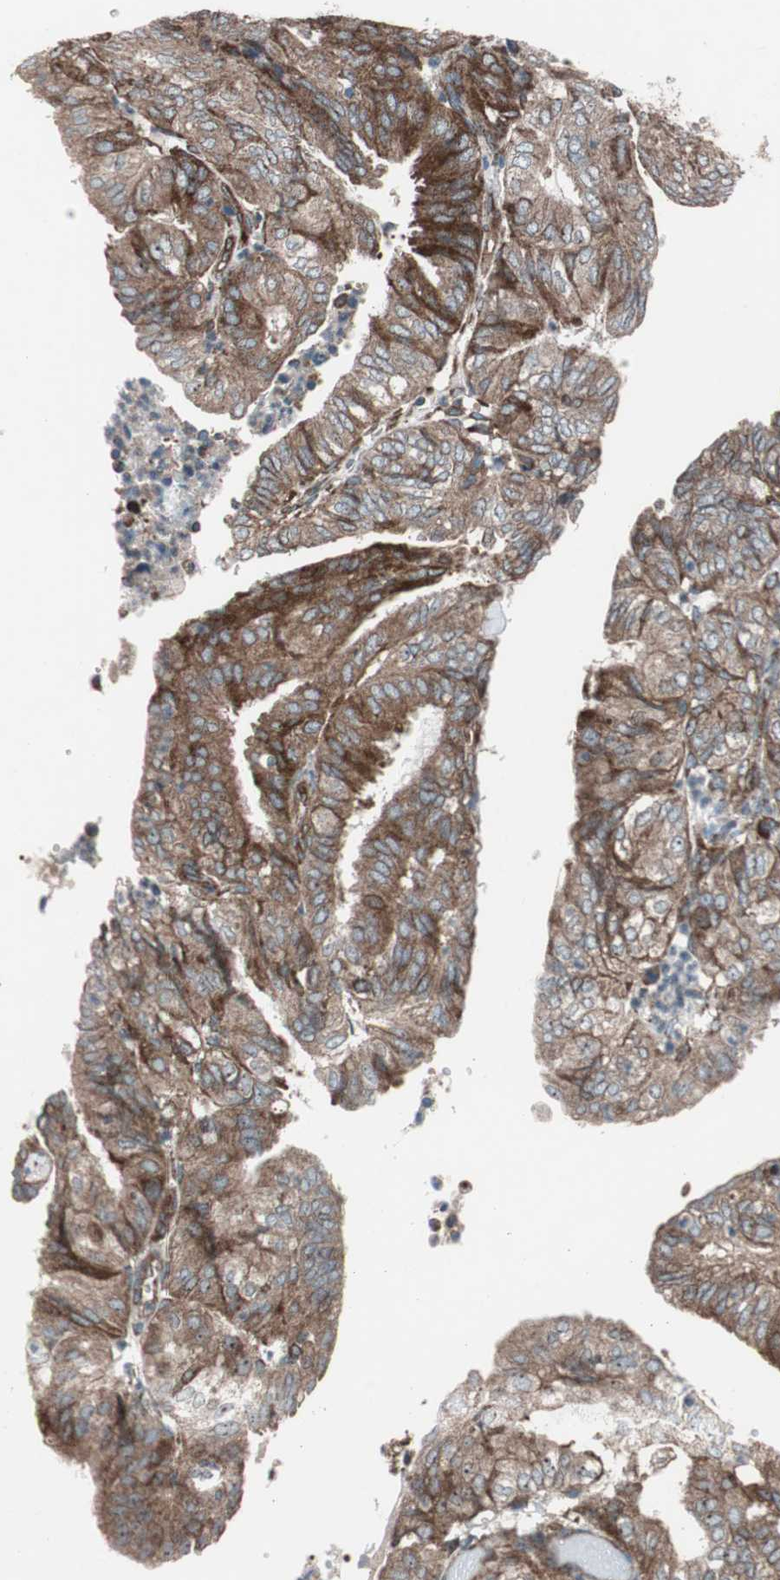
{"staining": {"intensity": "strong", "quantity": ">75%", "location": "cytoplasmic/membranous"}, "tissue": "endometrial cancer", "cell_type": "Tumor cells", "image_type": "cancer", "snomed": [{"axis": "morphology", "description": "Adenocarcinoma, NOS"}, {"axis": "topography", "description": "Uterus"}], "caption": "High-magnification brightfield microscopy of endometrial cancer (adenocarcinoma) stained with DAB (brown) and counterstained with hematoxylin (blue). tumor cells exhibit strong cytoplasmic/membranous expression is appreciated in approximately>75% of cells. The staining was performed using DAB (3,3'-diaminobenzidine) to visualize the protein expression in brown, while the nuclei were stained in blue with hematoxylin (Magnification: 20x).", "gene": "CCL14", "patient": {"sex": "female", "age": 60}}